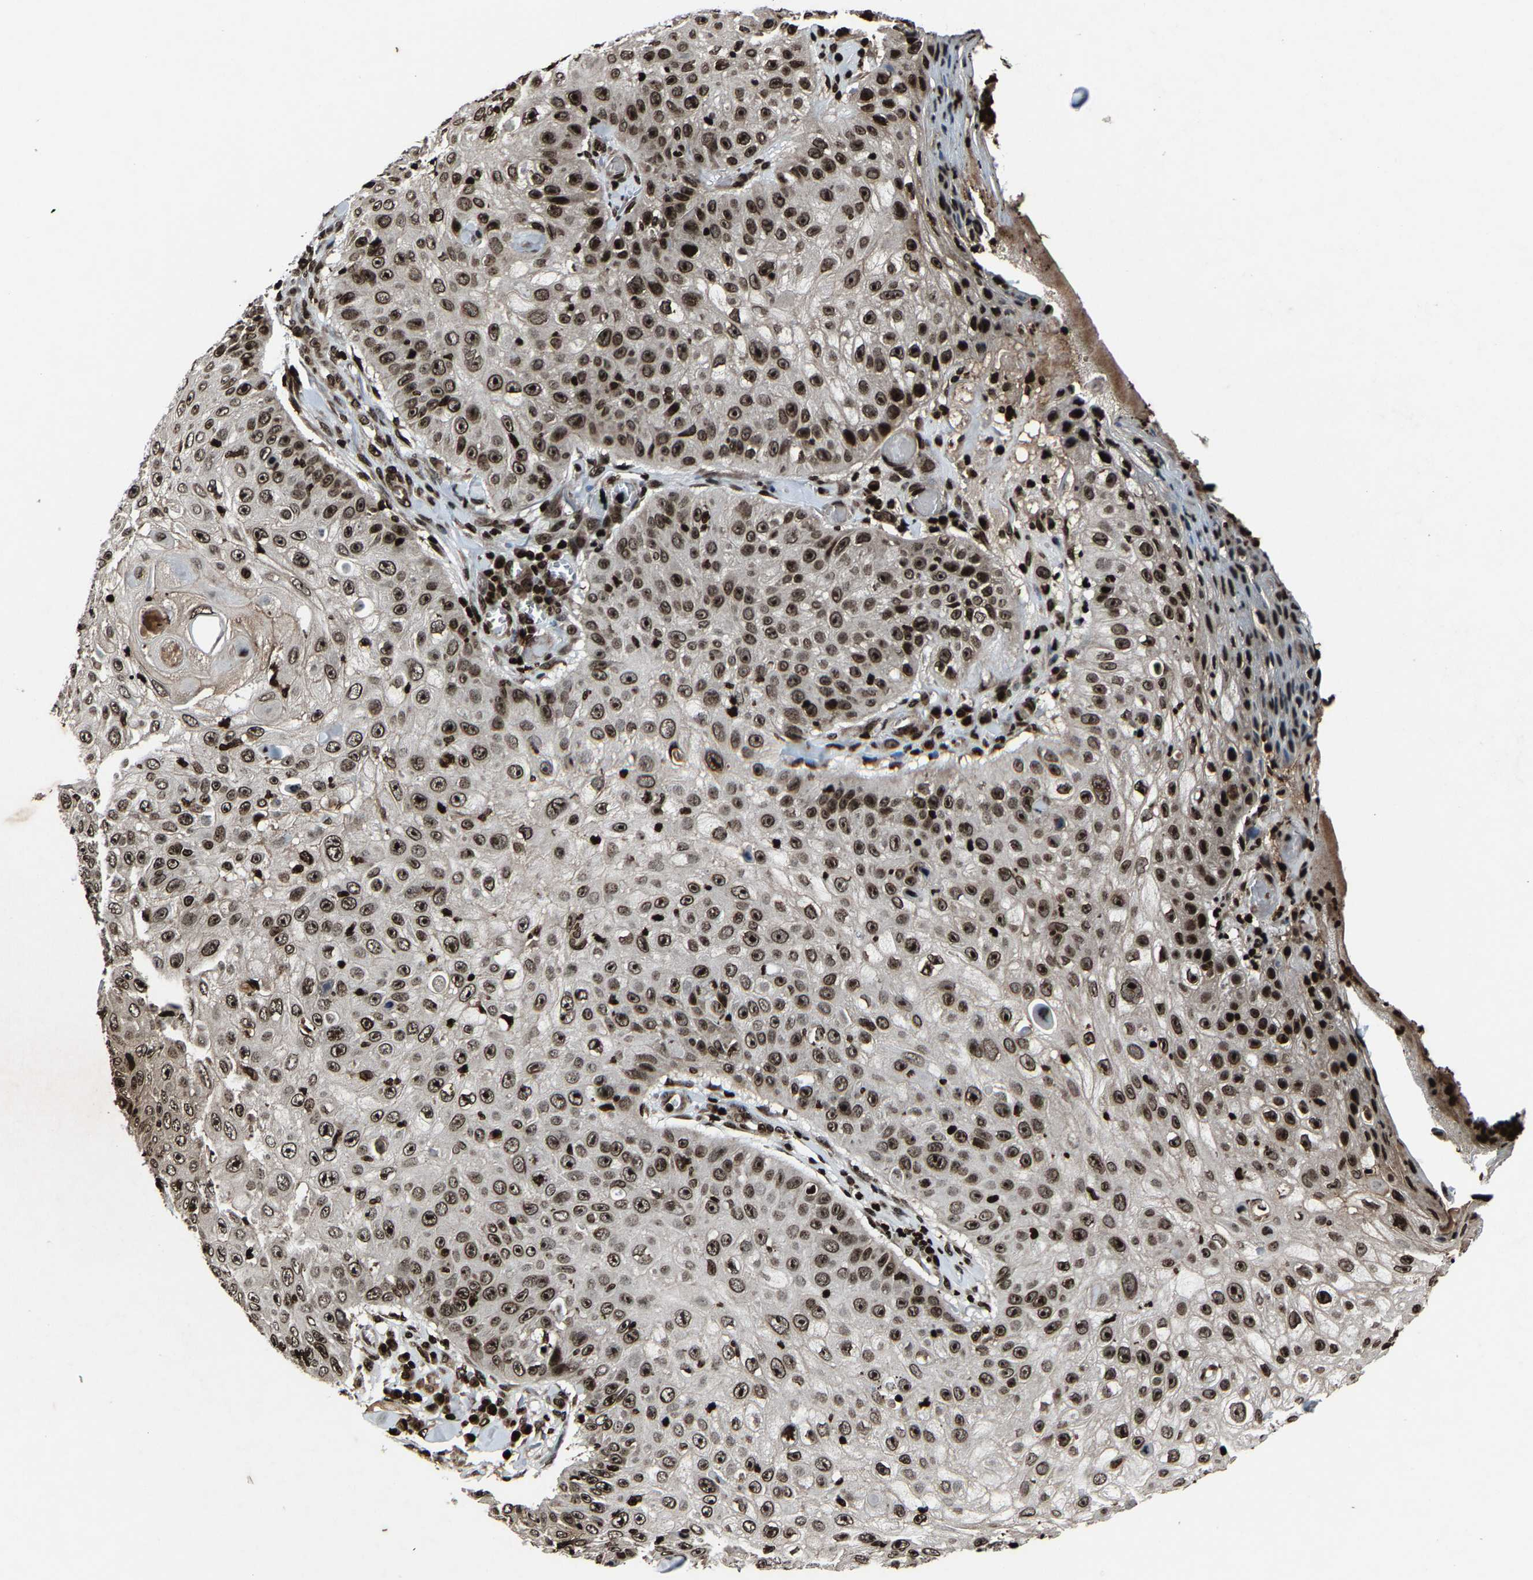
{"staining": {"intensity": "strong", "quantity": ">75%", "location": "nuclear"}, "tissue": "skin cancer", "cell_type": "Tumor cells", "image_type": "cancer", "snomed": [{"axis": "morphology", "description": "Squamous cell carcinoma, NOS"}, {"axis": "topography", "description": "Skin"}], "caption": "Squamous cell carcinoma (skin) was stained to show a protein in brown. There is high levels of strong nuclear positivity in approximately >75% of tumor cells.", "gene": "H4C1", "patient": {"sex": "male", "age": 86}}